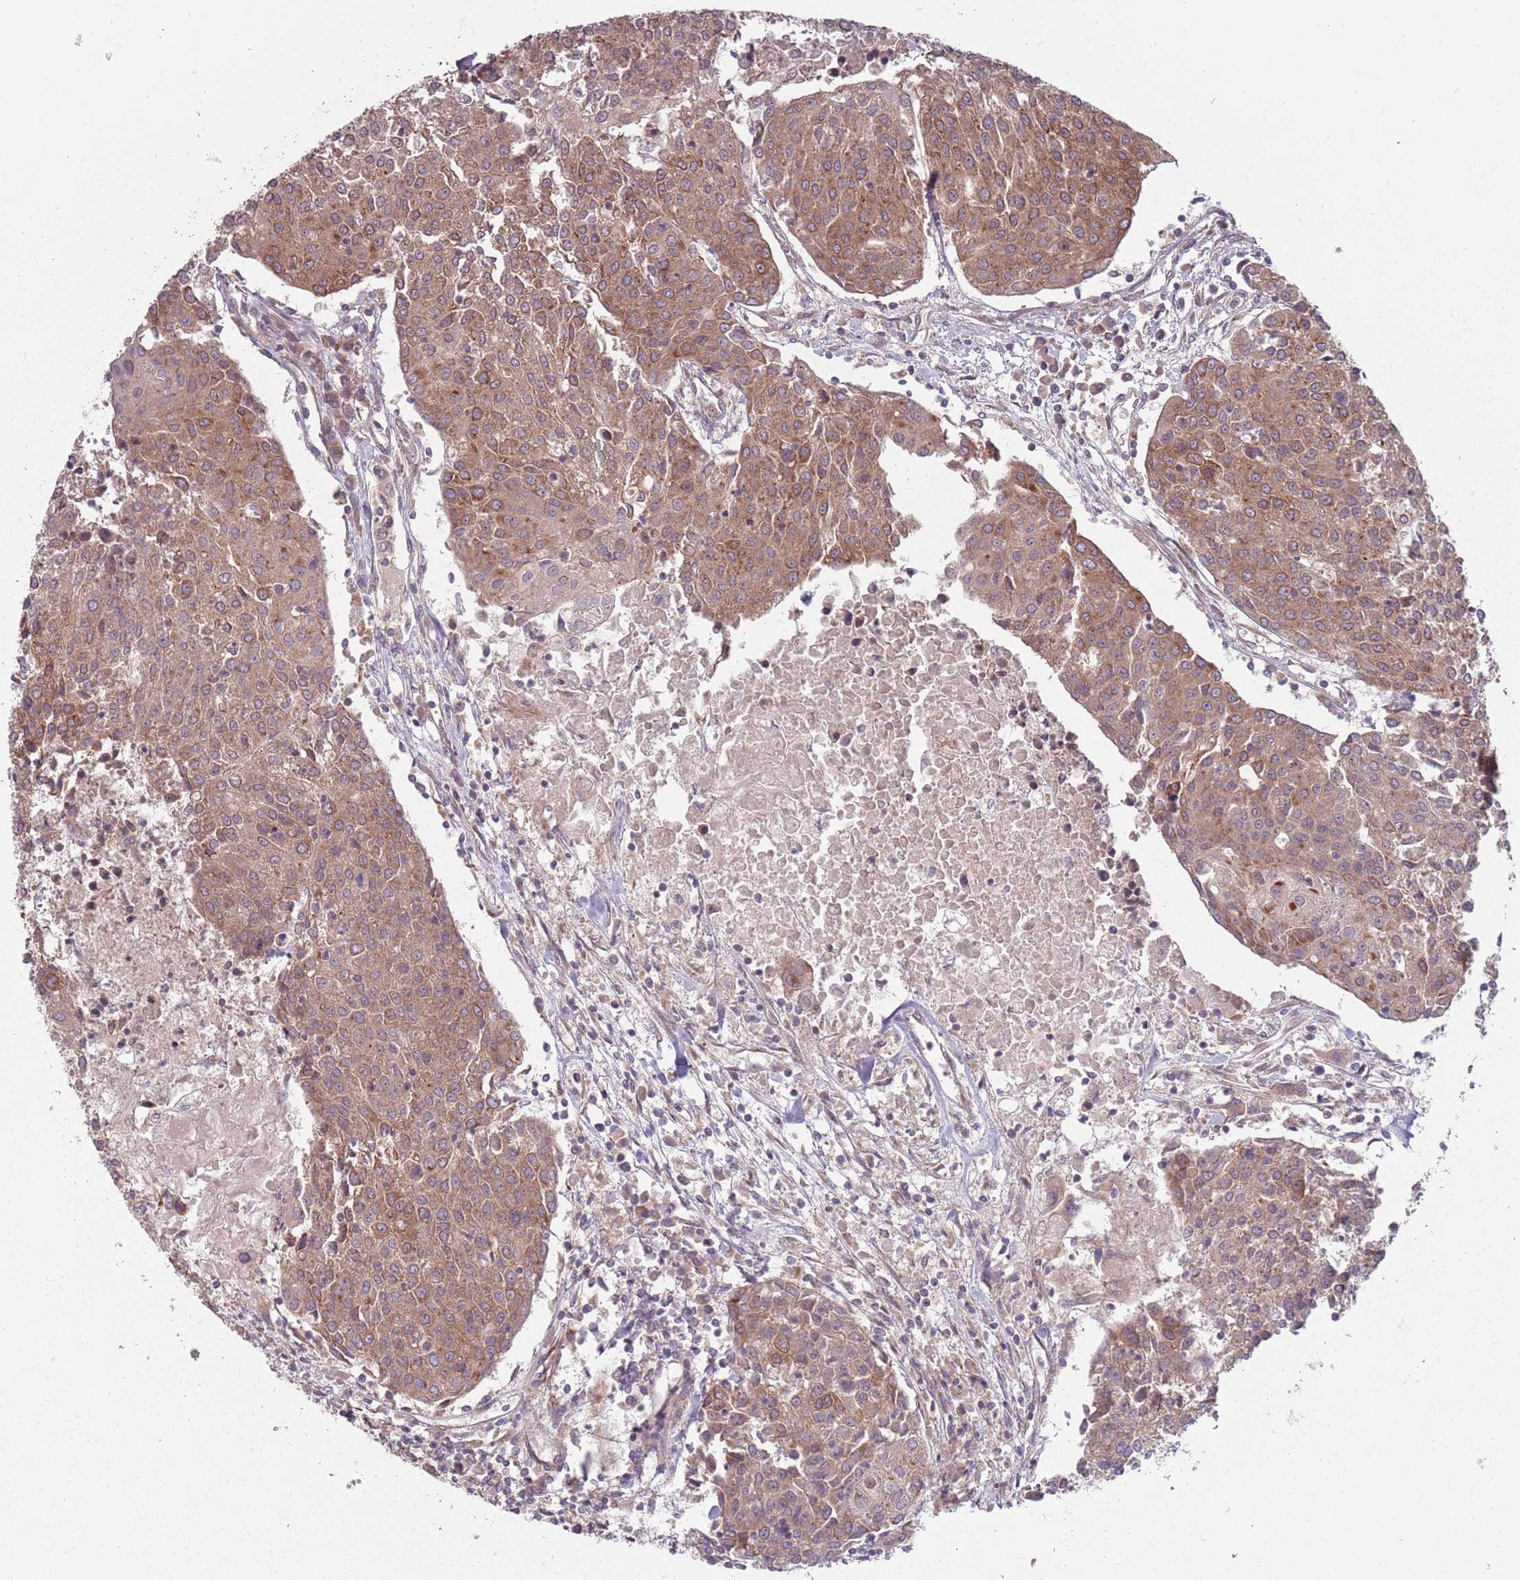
{"staining": {"intensity": "weak", "quantity": ">75%", "location": "cytoplasmic/membranous"}, "tissue": "urothelial cancer", "cell_type": "Tumor cells", "image_type": "cancer", "snomed": [{"axis": "morphology", "description": "Urothelial carcinoma, High grade"}, {"axis": "topography", "description": "Urinary bladder"}], "caption": "Approximately >75% of tumor cells in human high-grade urothelial carcinoma reveal weak cytoplasmic/membranous protein staining as visualized by brown immunohistochemical staining.", "gene": "PLD6", "patient": {"sex": "female", "age": 85}}